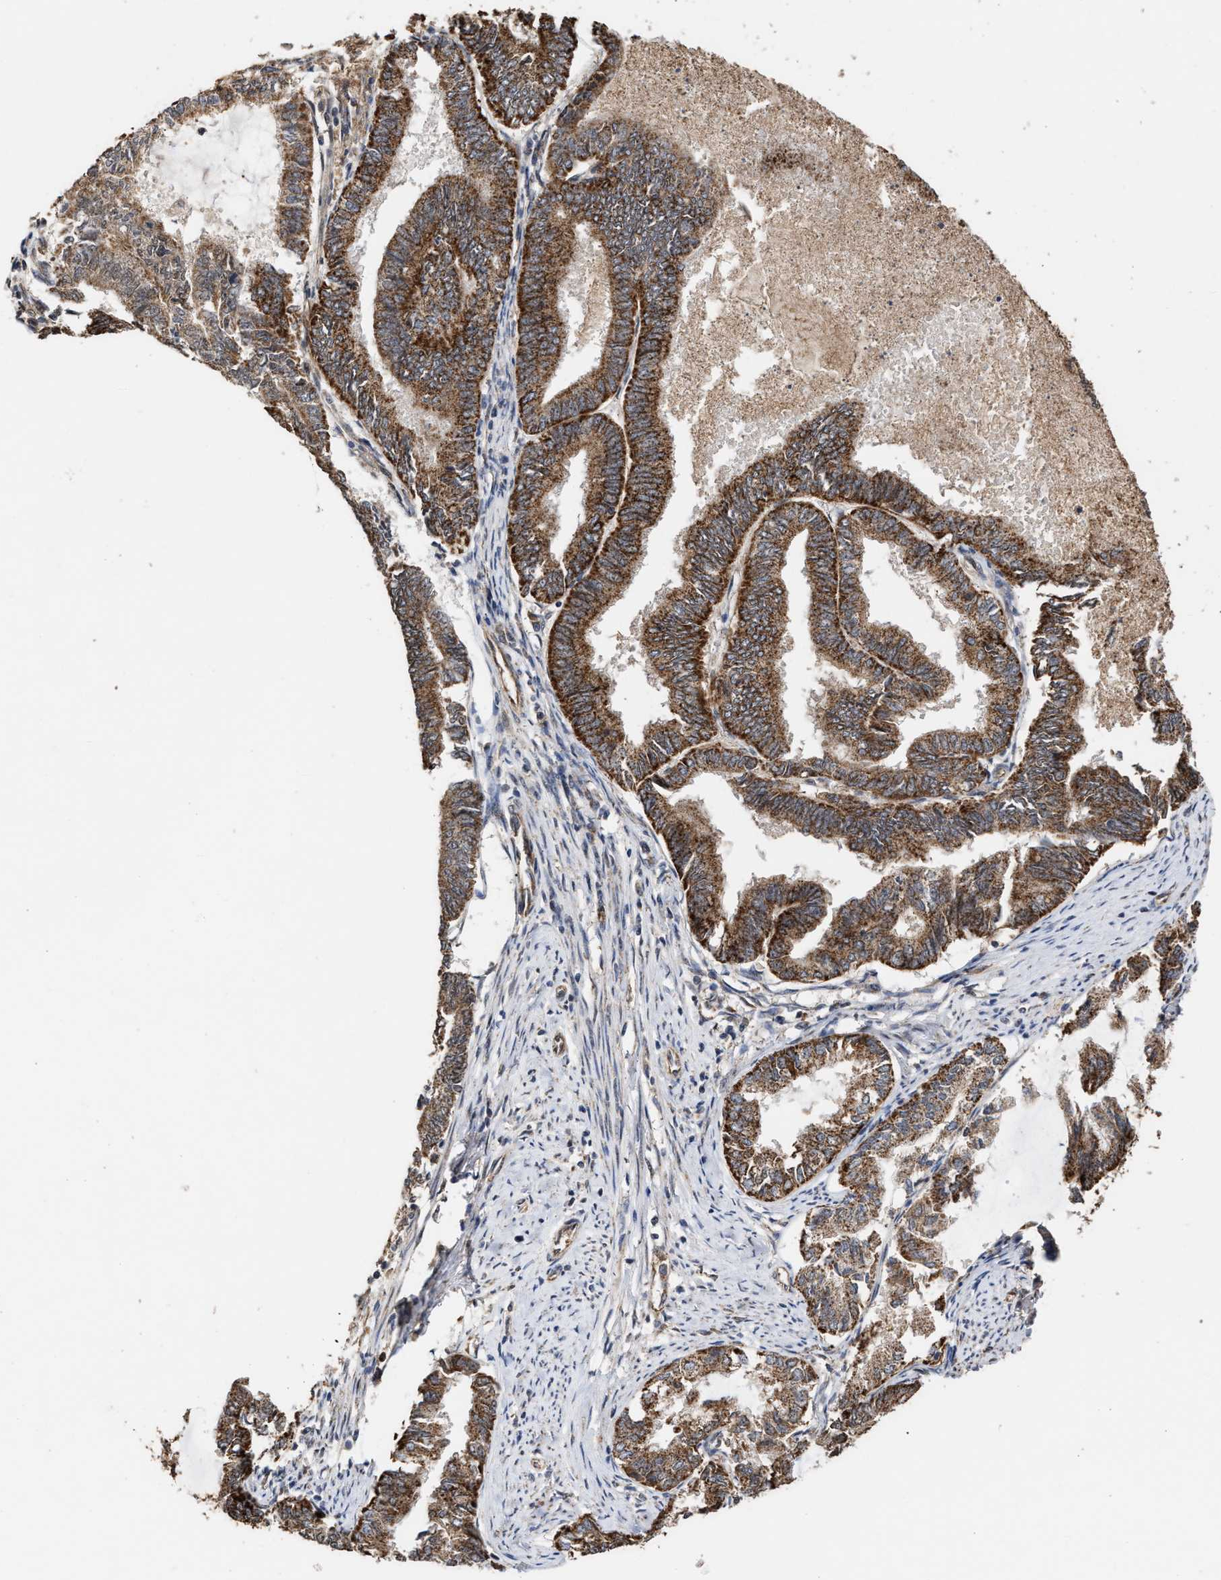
{"staining": {"intensity": "strong", "quantity": ">75%", "location": "cytoplasmic/membranous"}, "tissue": "endometrial cancer", "cell_type": "Tumor cells", "image_type": "cancer", "snomed": [{"axis": "morphology", "description": "Adenocarcinoma, NOS"}, {"axis": "topography", "description": "Endometrium"}], "caption": "Endometrial cancer (adenocarcinoma) stained for a protein (brown) reveals strong cytoplasmic/membranous positive staining in about >75% of tumor cells.", "gene": "EXOSC2", "patient": {"sex": "female", "age": 86}}